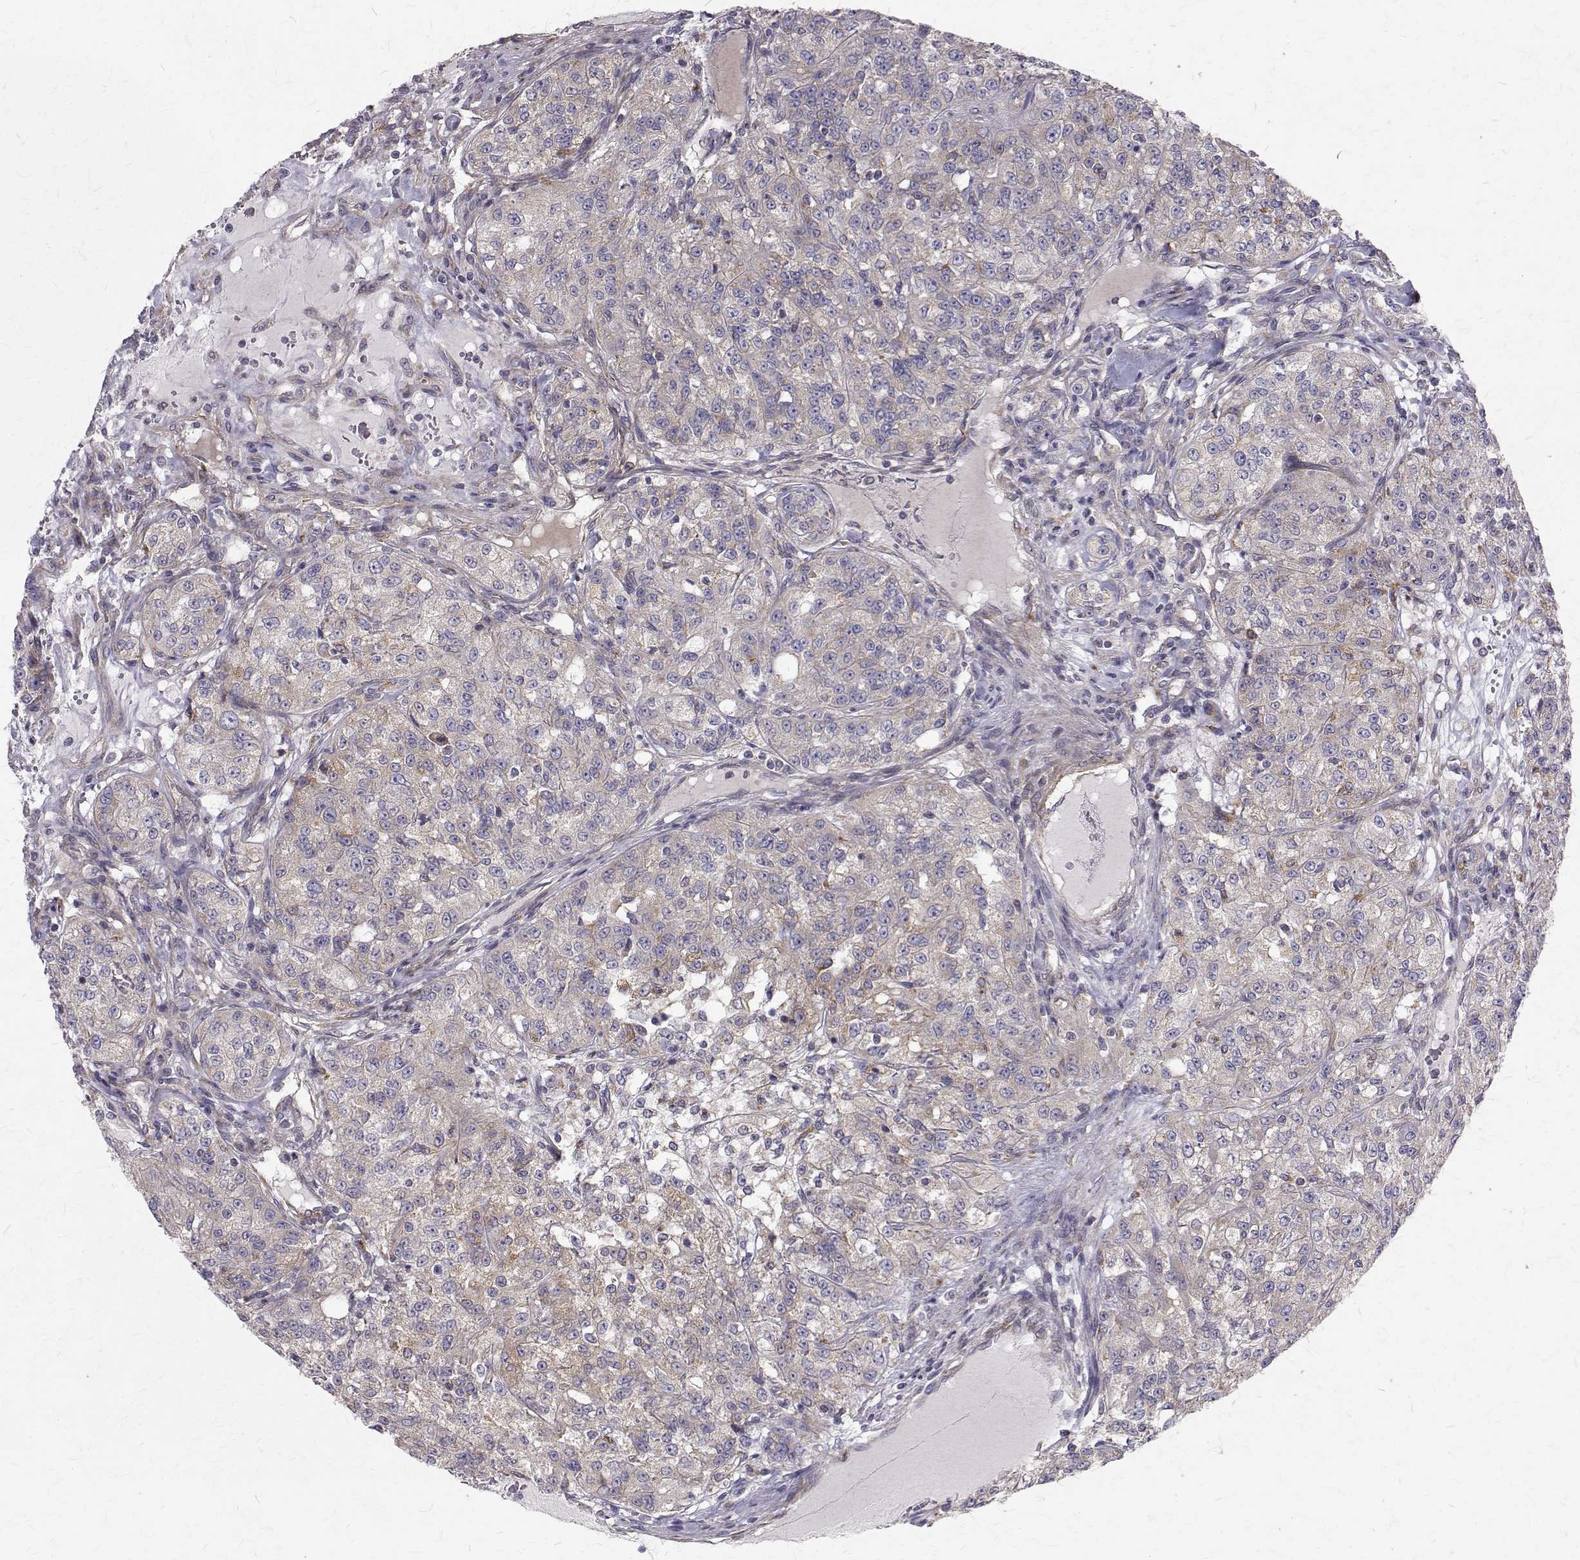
{"staining": {"intensity": "negative", "quantity": "none", "location": "none"}, "tissue": "renal cancer", "cell_type": "Tumor cells", "image_type": "cancer", "snomed": [{"axis": "morphology", "description": "Adenocarcinoma, NOS"}, {"axis": "topography", "description": "Kidney"}], "caption": "Tumor cells show no significant expression in renal adenocarcinoma. The staining was performed using DAB to visualize the protein expression in brown, while the nuclei were stained in blue with hematoxylin (Magnification: 20x).", "gene": "ARFGAP1", "patient": {"sex": "female", "age": 63}}